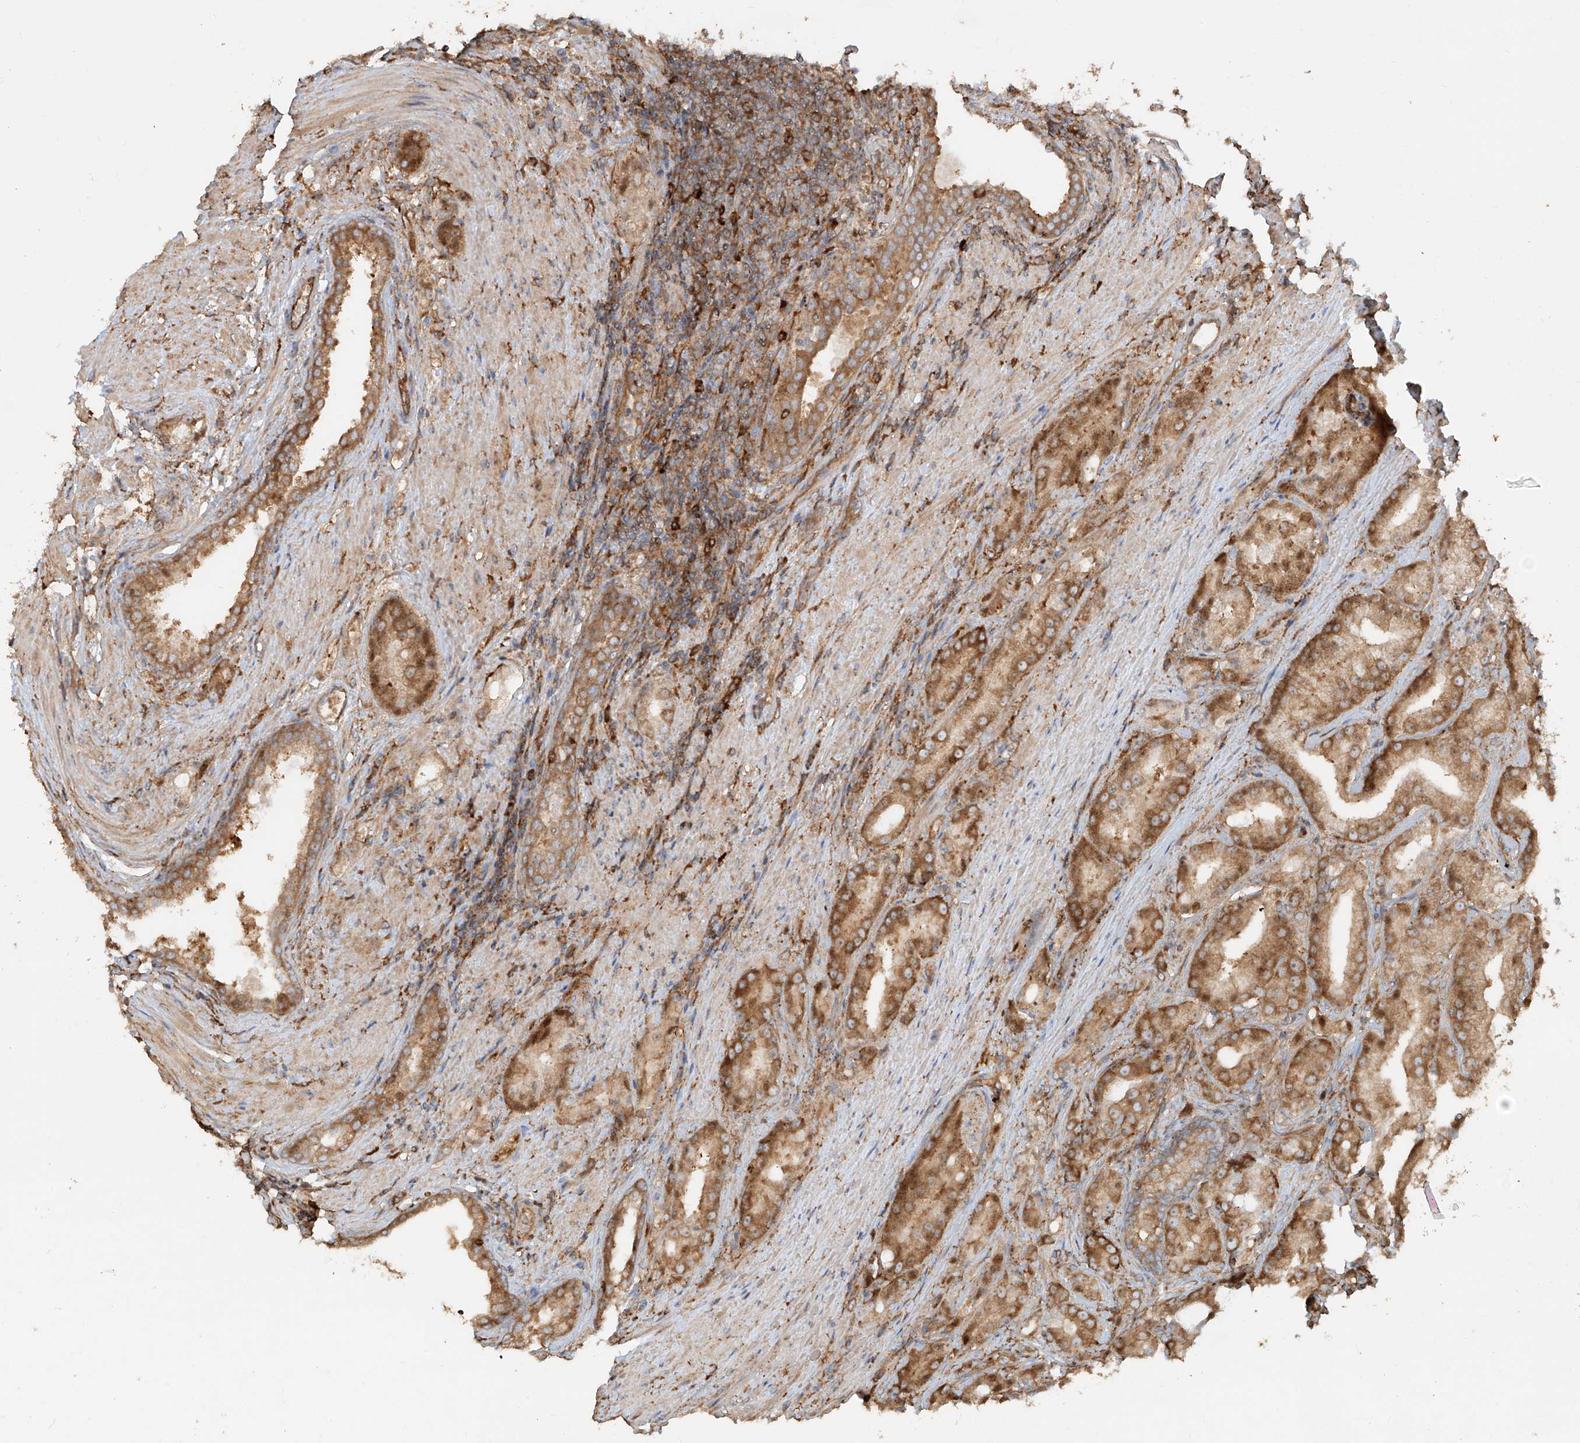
{"staining": {"intensity": "moderate", "quantity": ">75%", "location": "cytoplasmic/membranous"}, "tissue": "prostate cancer", "cell_type": "Tumor cells", "image_type": "cancer", "snomed": [{"axis": "morphology", "description": "Adenocarcinoma, Low grade"}, {"axis": "topography", "description": "Prostate"}], "caption": "A brown stain highlights moderate cytoplasmic/membranous positivity of a protein in prostate cancer (adenocarcinoma (low-grade)) tumor cells. (DAB (3,3'-diaminobenzidine) = brown stain, brightfield microscopy at high magnification).", "gene": "SNX9", "patient": {"sex": "male", "age": 67}}